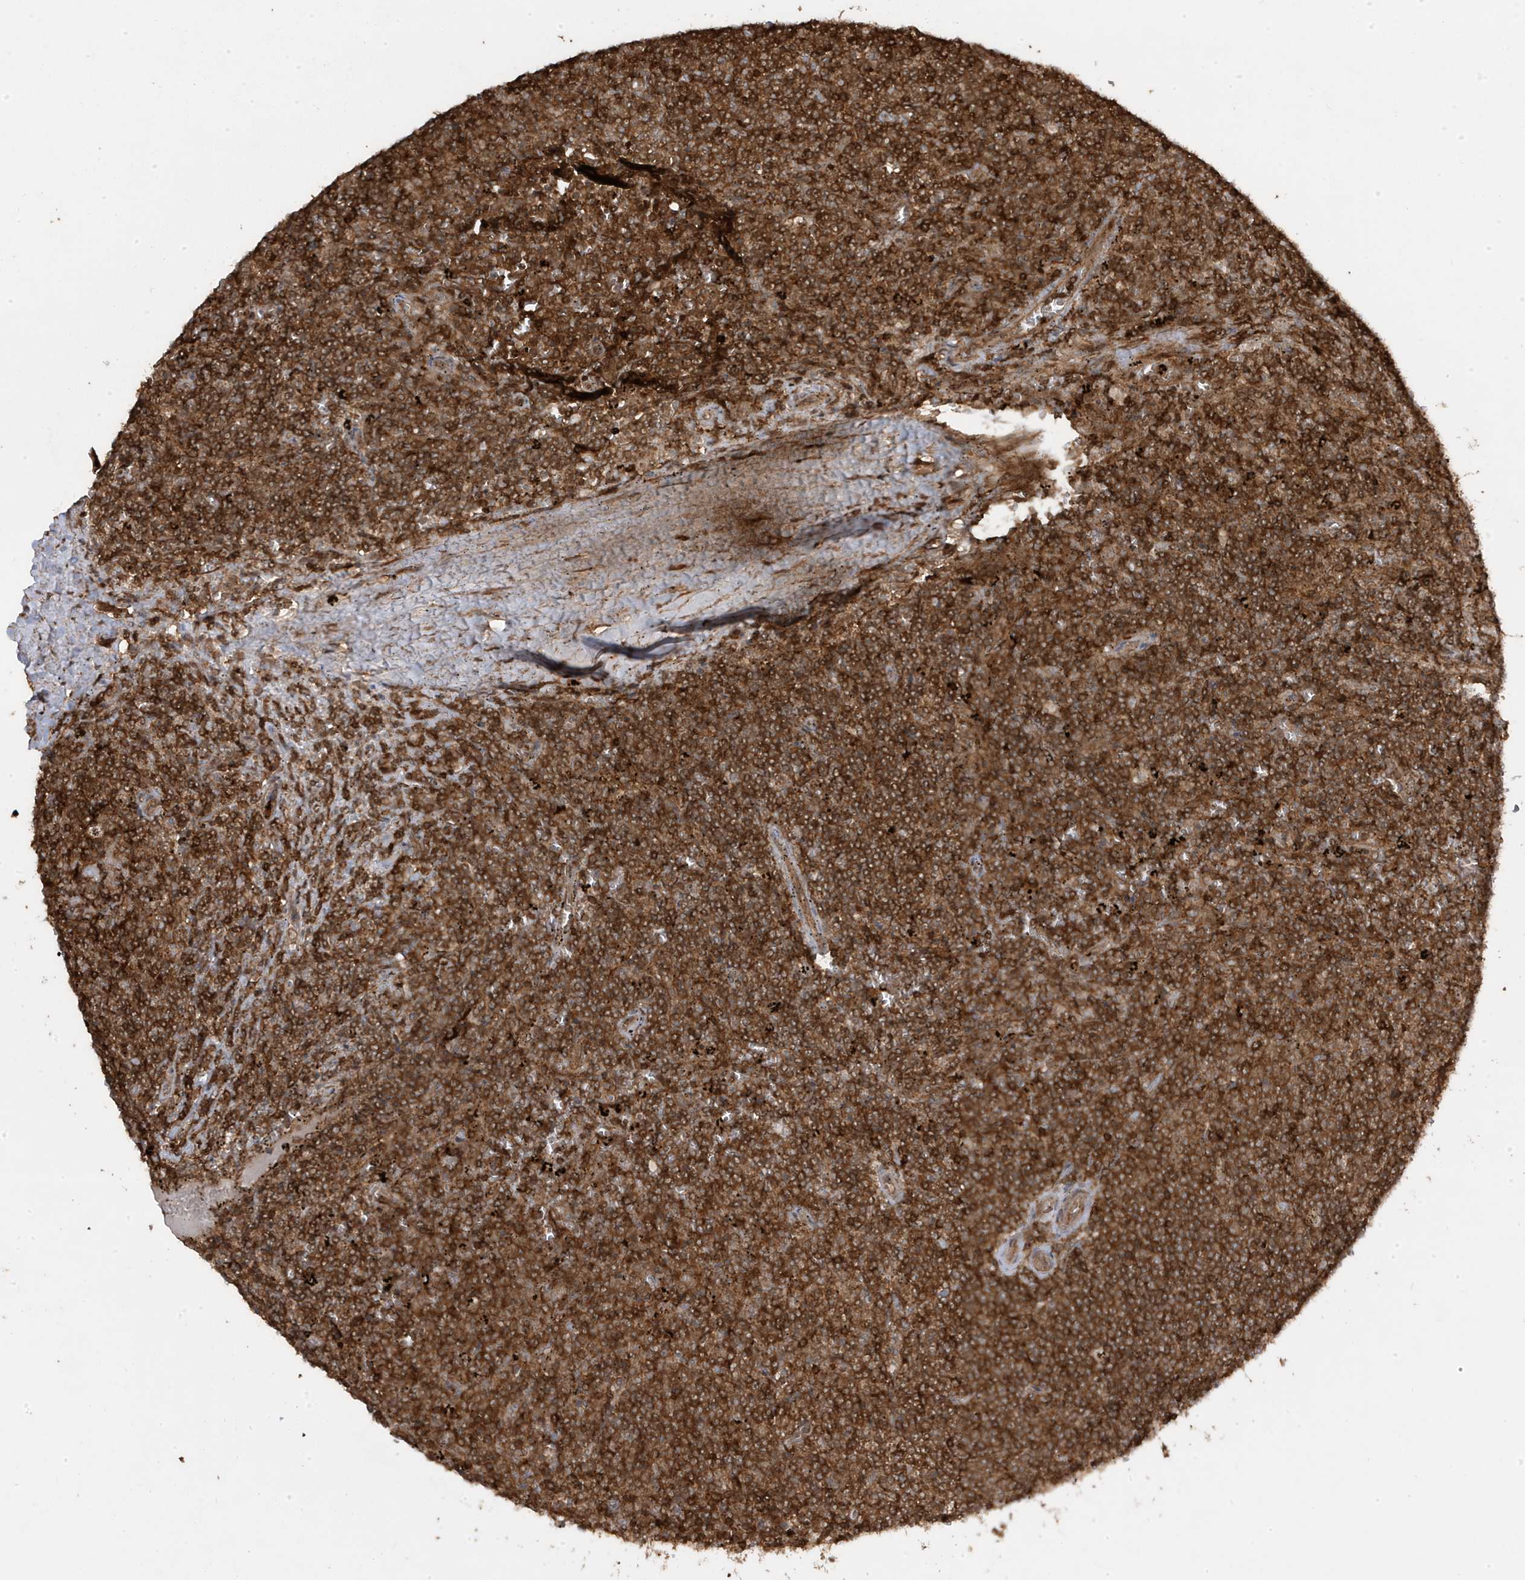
{"staining": {"intensity": "strong", "quantity": ">75%", "location": "cytoplasmic/membranous"}, "tissue": "lymphoma", "cell_type": "Tumor cells", "image_type": "cancer", "snomed": [{"axis": "morphology", "description": "Malignant lymphoma, non-Hodgkin's type, Low grade"}, {"axis": "topography", "description": "Spleen"}], "caption": "Strong cytoplasmic/membranous staining for a protein is appreciated in about >75% of tumor cells of lymphoma using immunohistochemistry.", "gene": "ASAP1", "patient": {"sex": "female", "age": 50}}